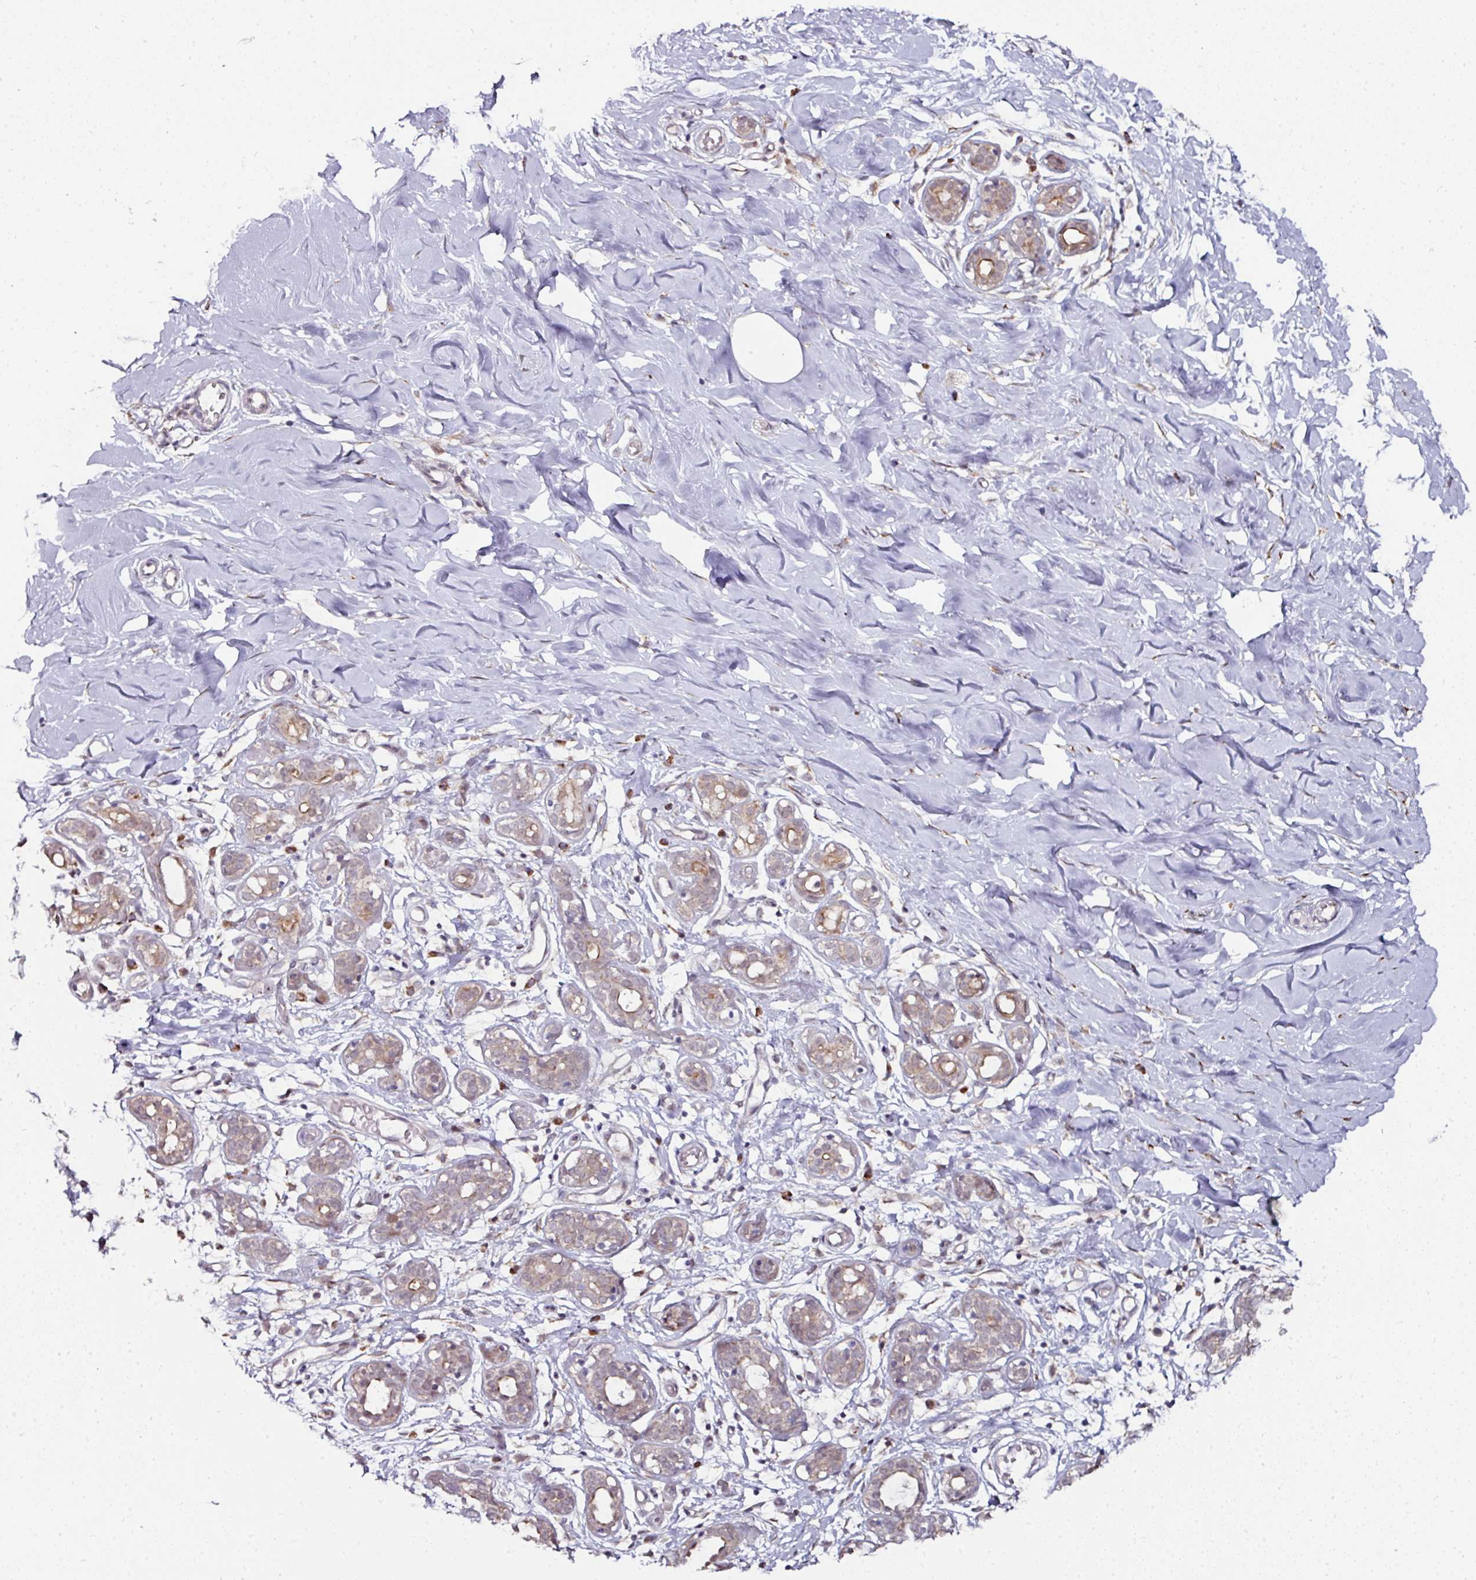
{"staining": {"intensity": "negative", "quantity": "none", "location": "none"}, "tissue": "breast", "cell_type": "Adipocytes", "image_type": "normal", "snomed": [{"axis": "morphology", "description": "Normal tissue, NOS"}, {"axis": "topography", "description": "Breast"}], "caption": "Photomicrograph shows no protein expression in adipocytes of normal breast.", "gene": "APOLD1", "patient": {"sex": "female", "age": 27}}